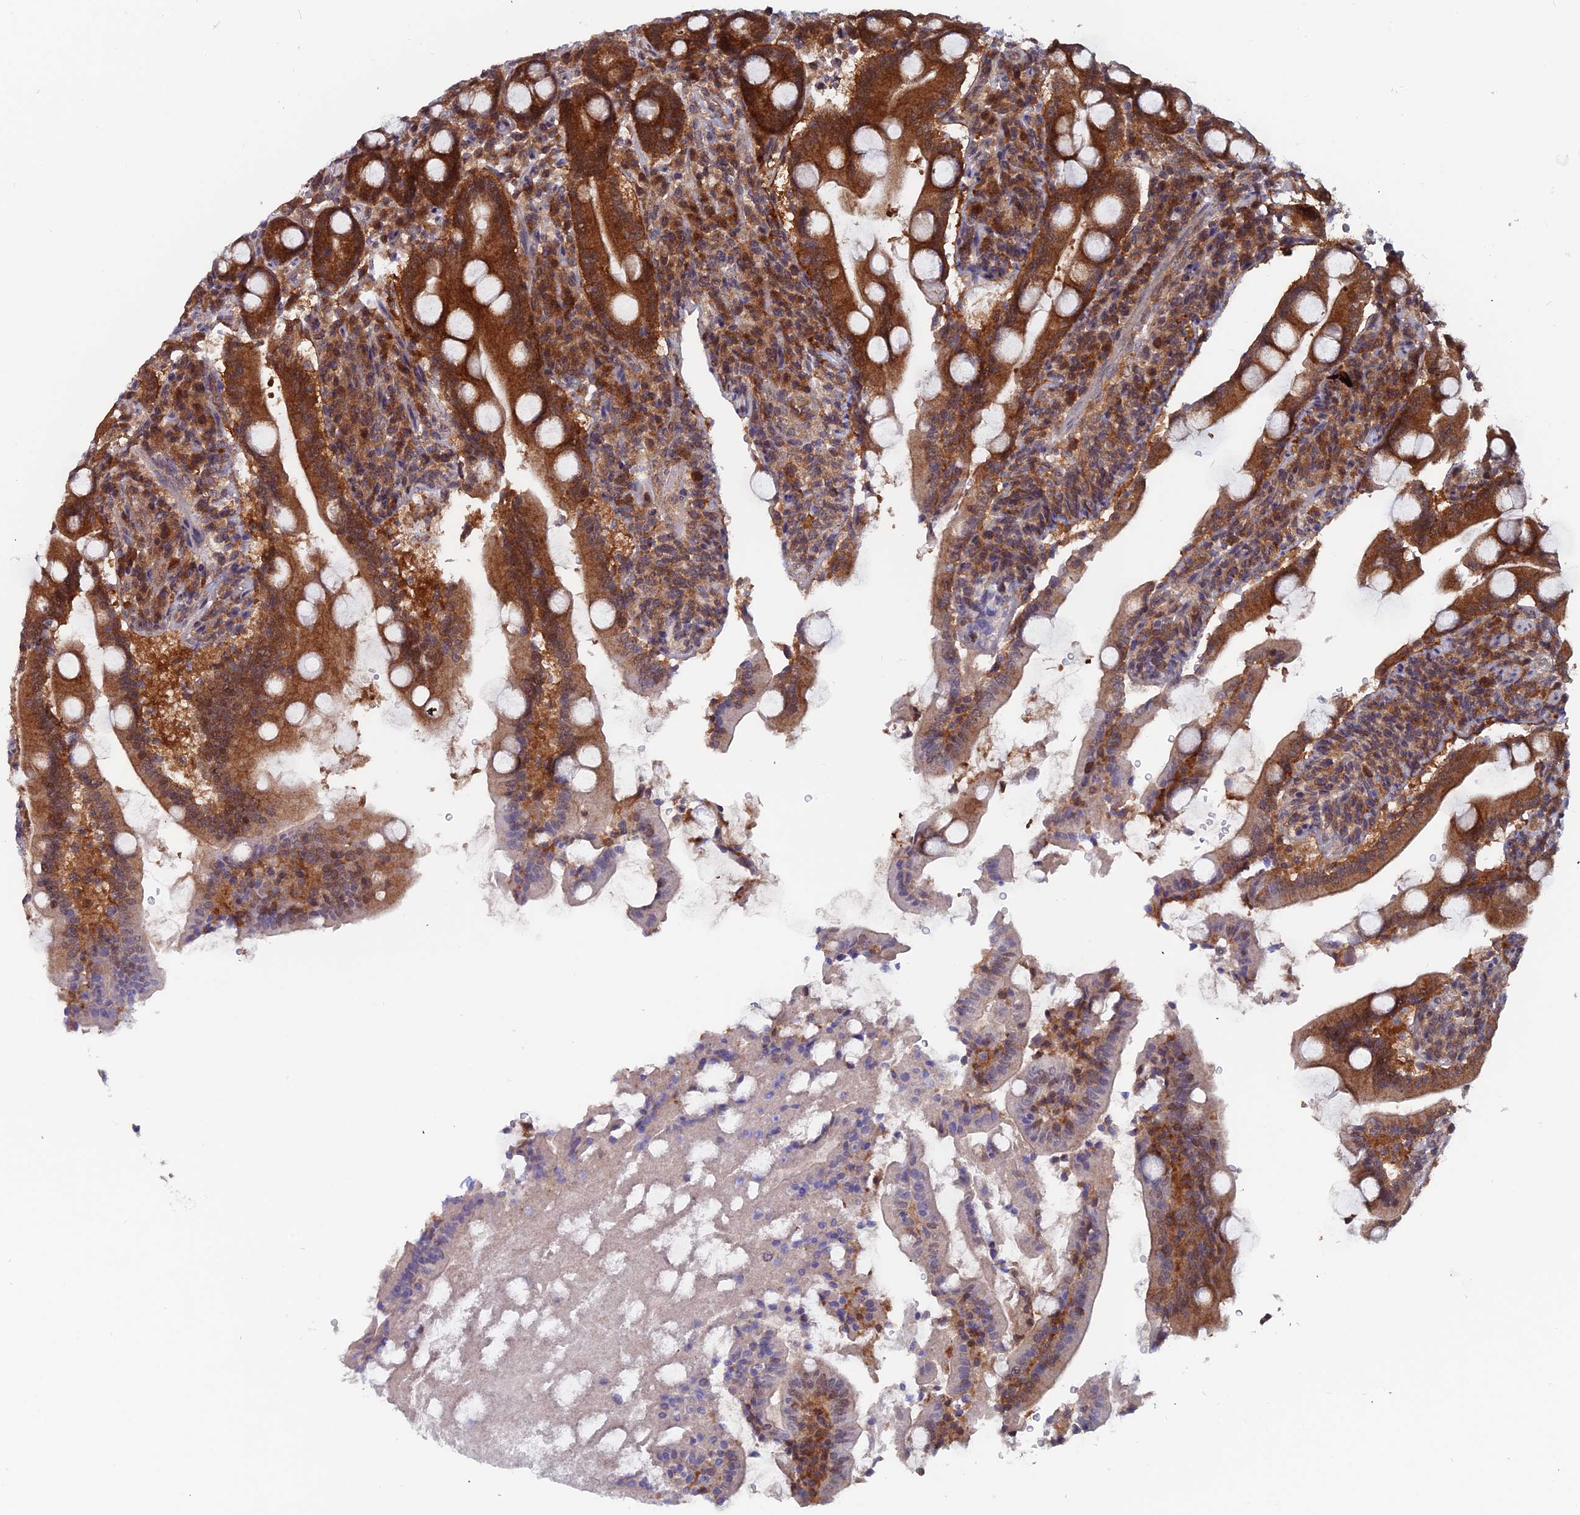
{"staining": {"intensity": "strong", "quantity": ">75%", "location": "cytoplasmic/membranous,nuclear"}, "tissue": "duodenum", "cell_type": "Glandular cells", "image_type": "normal", "snomed": [{"axis": "morphology", "description": "Normal tissue, NOS"}, {"axis": "topography", "description": "Duodenum"}], "caption": "Benign duodenum shows strong cytoplasmic/membranous,nuclear positivity in approximately >75% of glandular cells, visualized by immunohistochemistry. The staining is performed using DAB (3,3'-diaminobenzidine) brown chromogen to label protein expression. The nuclei are counter-stained blue using hematoxylin.", "gene": "IGBP1", "patient": {"sex": "male", "age": 35}}